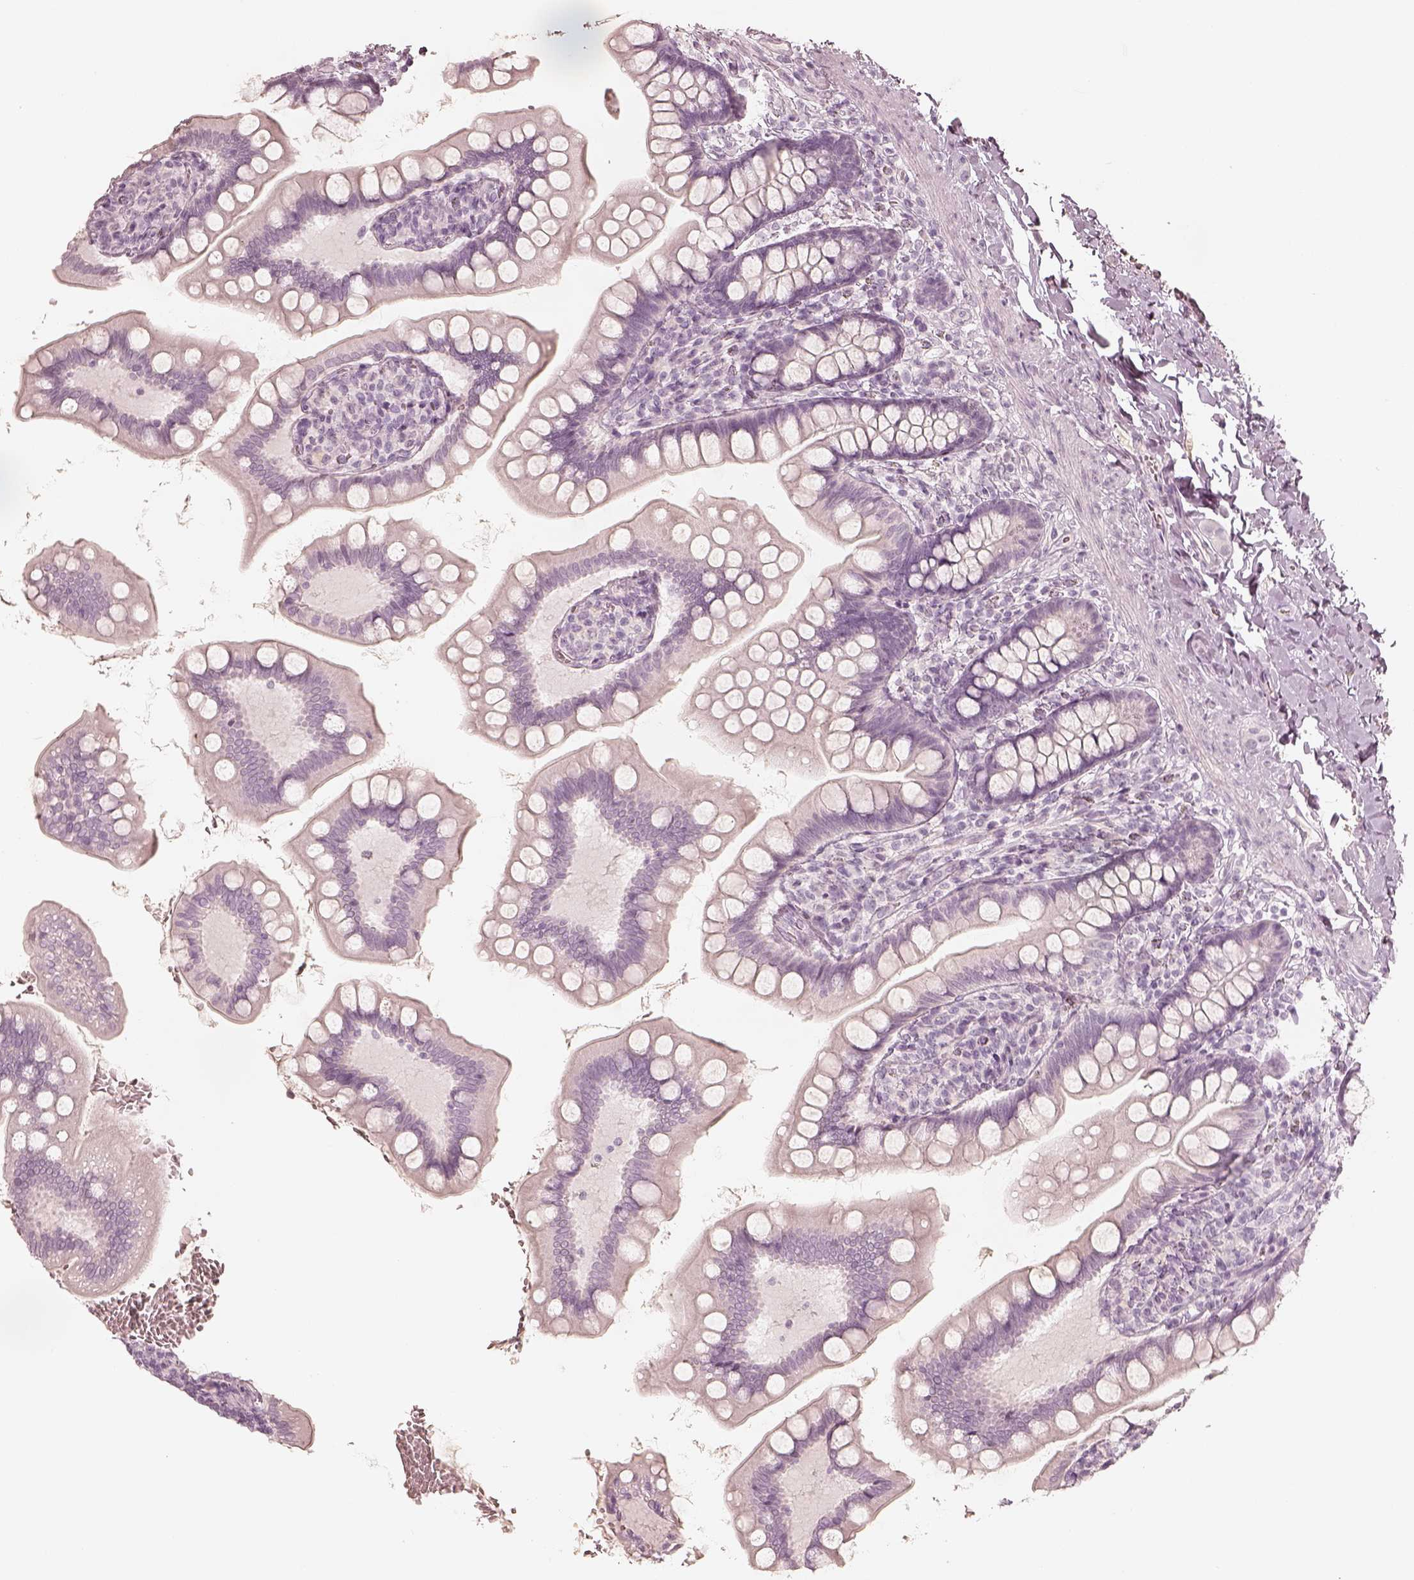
{"staining": {"intensity": "negative", "quantity": "none", "location": "none"}, "tissue": "small intestine", "cell_type": "Glandular cells", "image_type": "normal", "snomed": [{"axis": "morphology", "description": "Normal tissue, NOS"}, {"axis": "topography", "description": "Small intestine"}], "caption": "Protein analysis of unremarkable small intestine reveals no significant expression in glandular cells.", "gene": "KRT82", "patient": {"sex": "female", "age": 56}}